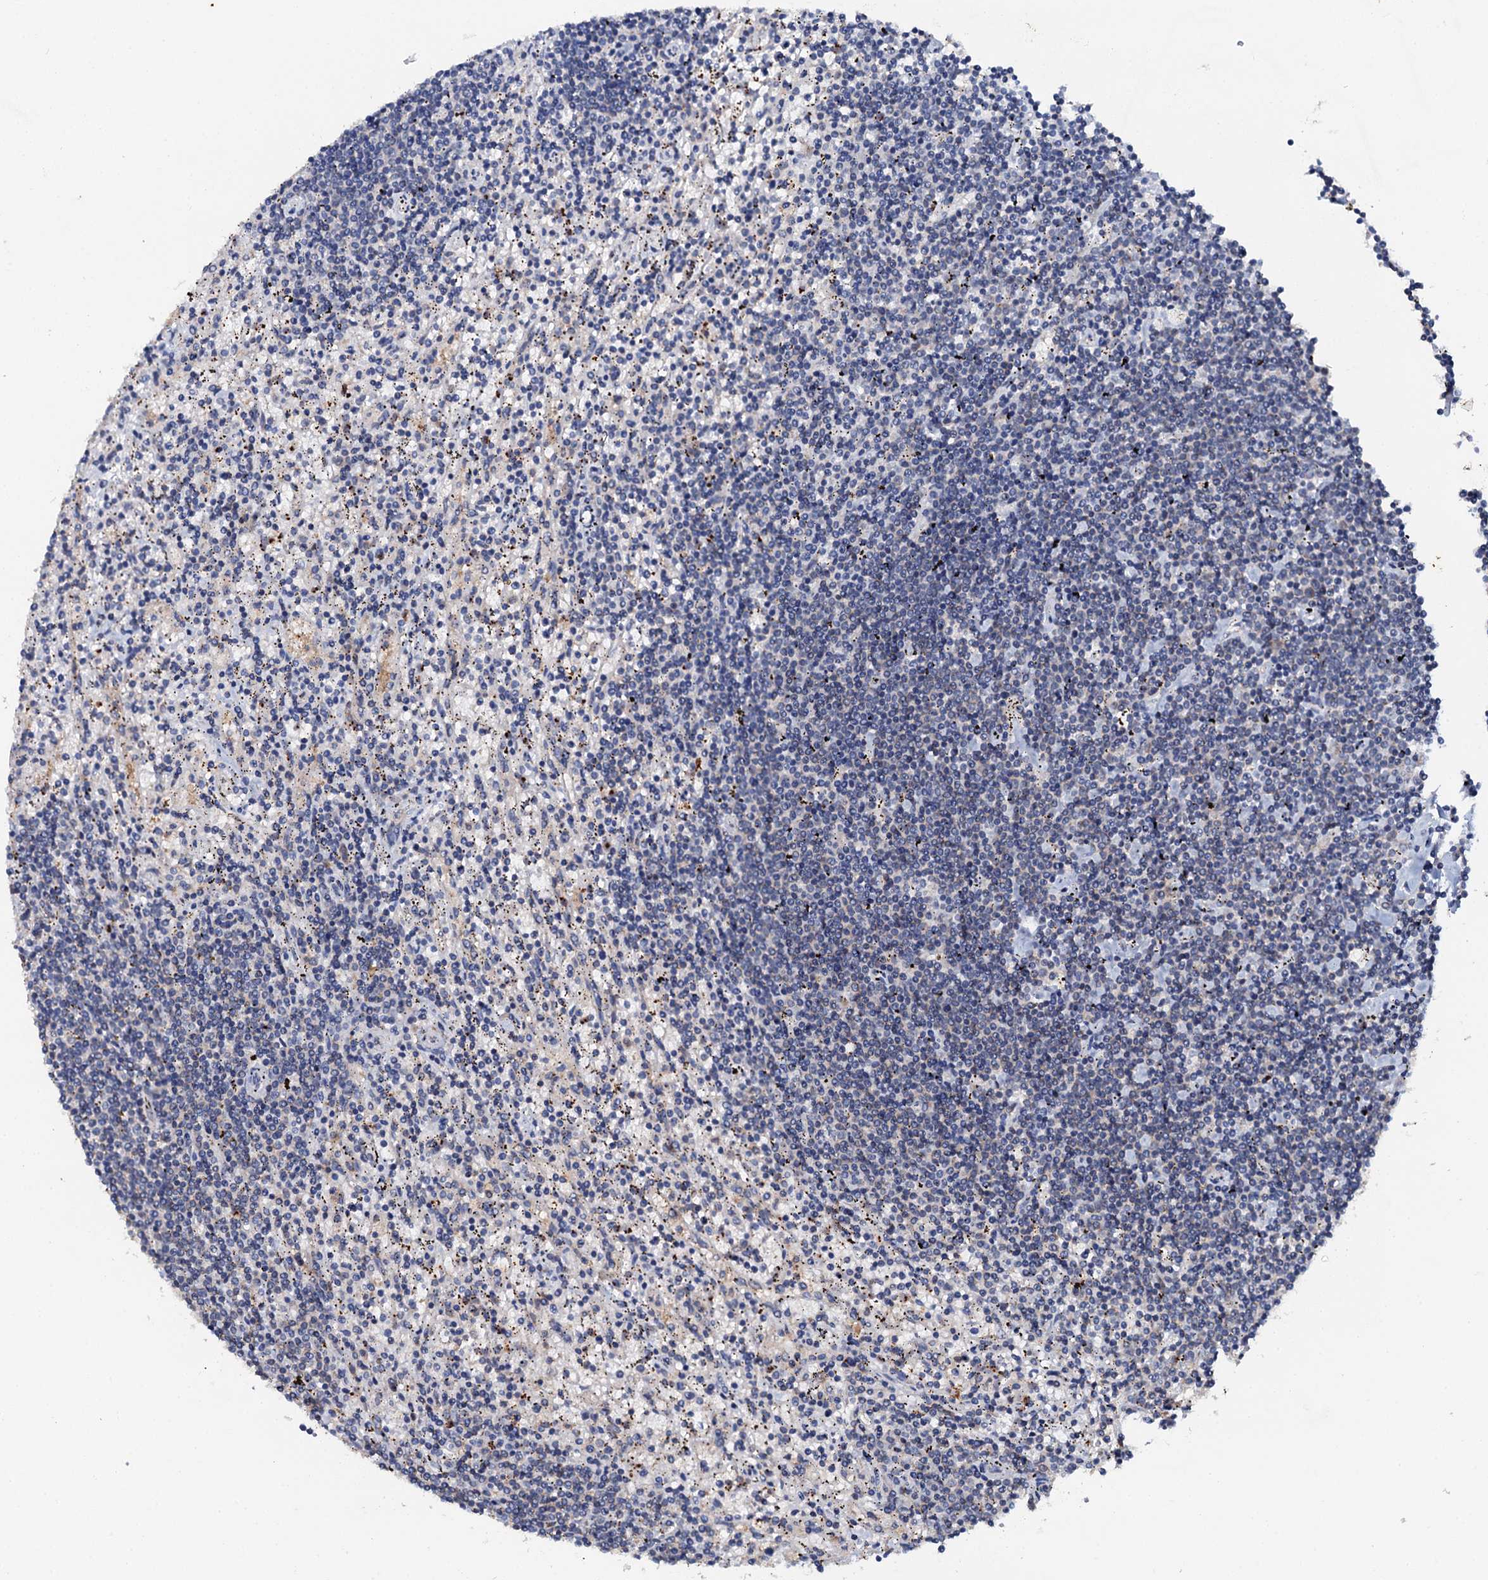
{"staining": {"intensity": "negative", "quantity": "none", "location": "none"}, "tissue": "lymphoma", "cell_type": "Tumor cells", "image_type": "cancer", "snomed": [{"axis": "morphology", "description": "Malignant lymphoma, non-Hodgkin's type, Low grade"}, {"axis": "topography", "description": "Spleen"}], "caption": "Immunohistochemistry (IHC) of low-grade malignant lymphoma, non-Hodgkin's type reveals no expression in tumor cells. (Immunohistochemistry (IHC), brightfield microscopy, high magnification).", "gene": "GRK2", "patient": {"sex": "male", "age": 76}}